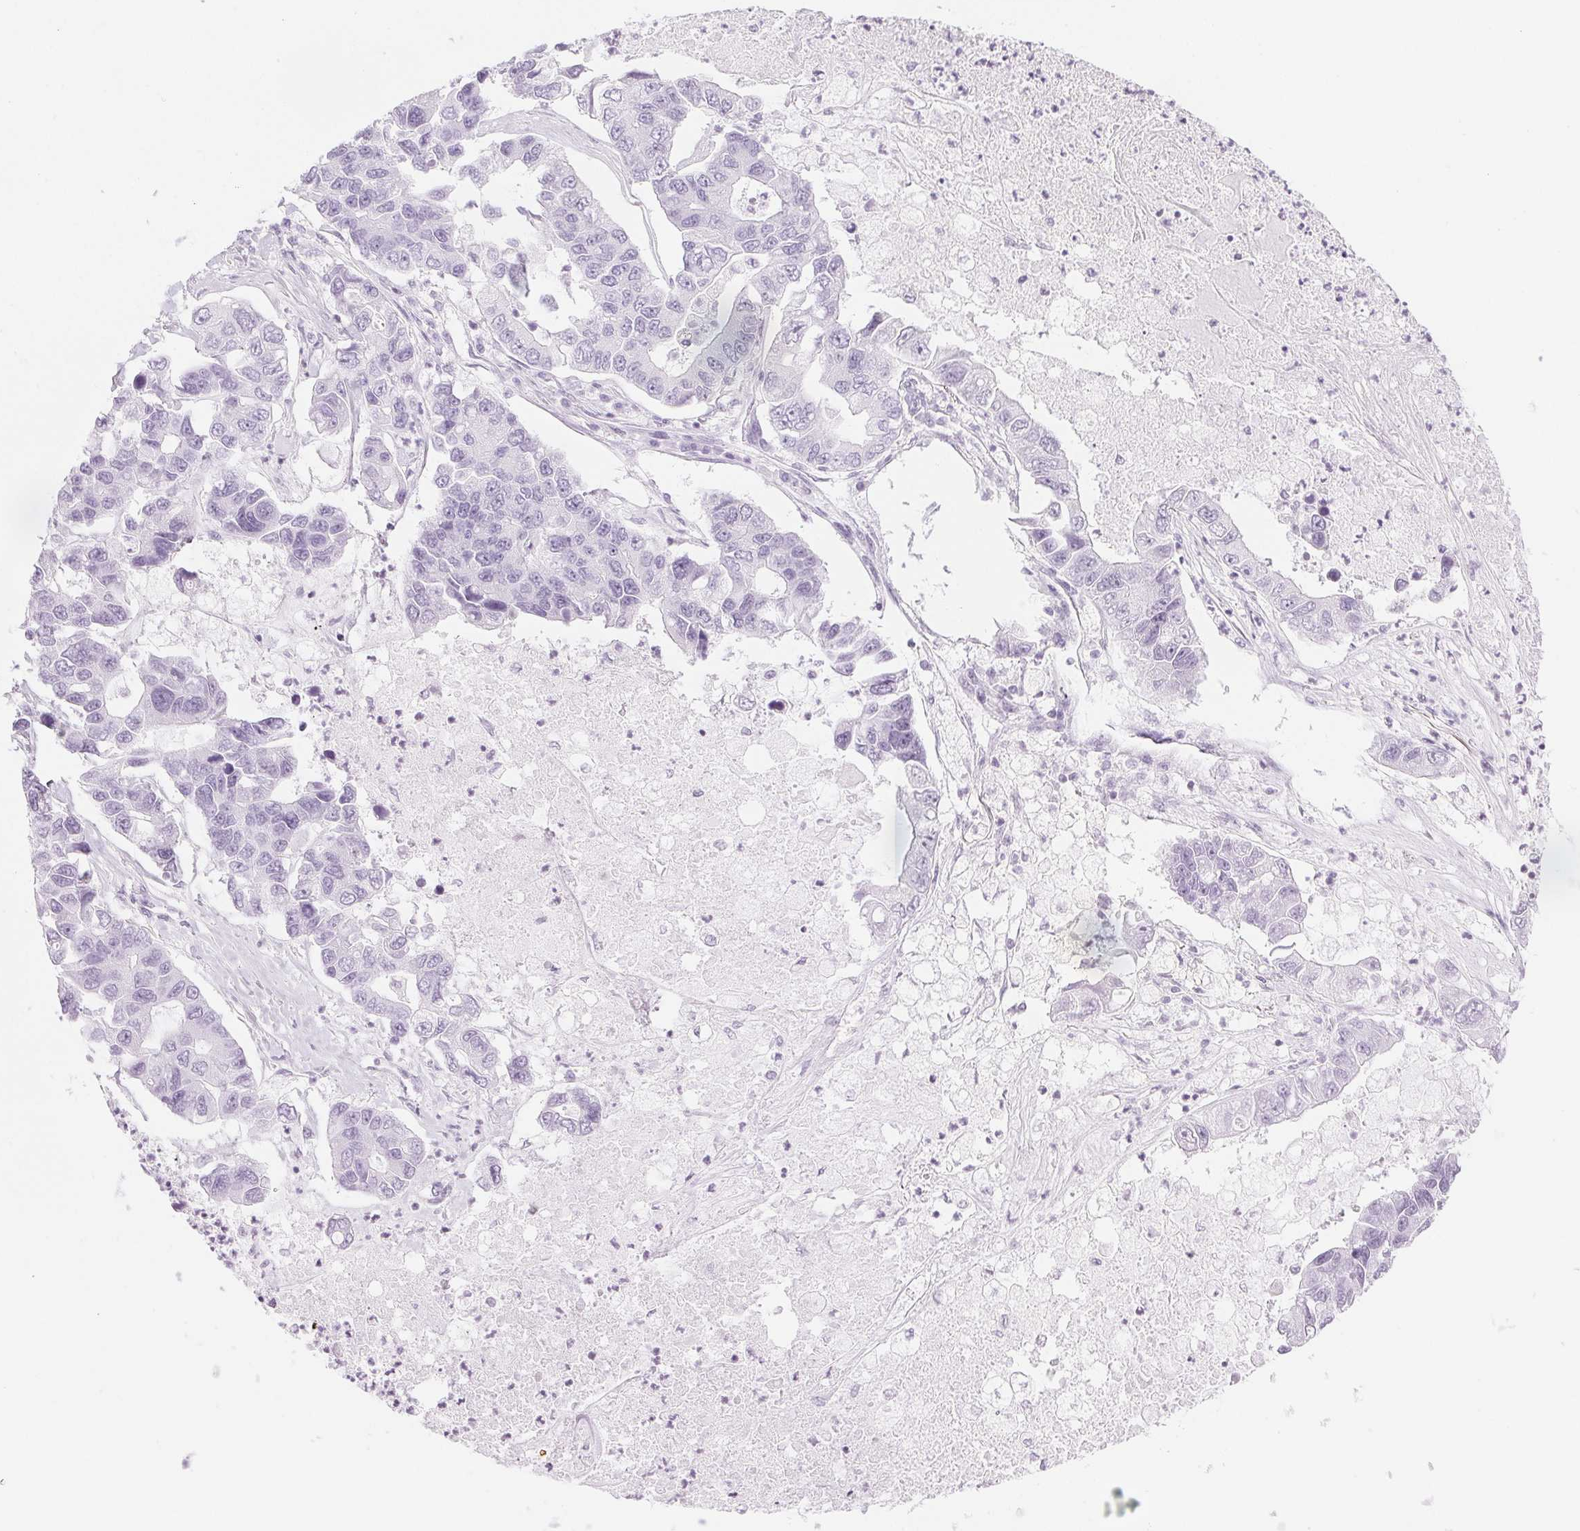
{"staining": {"intensity": "negative", "quantity": "none", "location": "none"}, "tissue": "lung cancer", "cell_type": "Tumor cells", "image_type": "cancer", "snomed": [{"axis": "morphology", "description": "Adenocarcinoma, NOS"}, {"axis": "topography", "description": "Bronchus"}, {"axis": "topography", "description": "Lung"}], "caption": "The histopathology image exhibits no staining of tumor cells in lung cancer.", "gene": "SPRR3", "patient": {"sex": "female", "age": 51}}